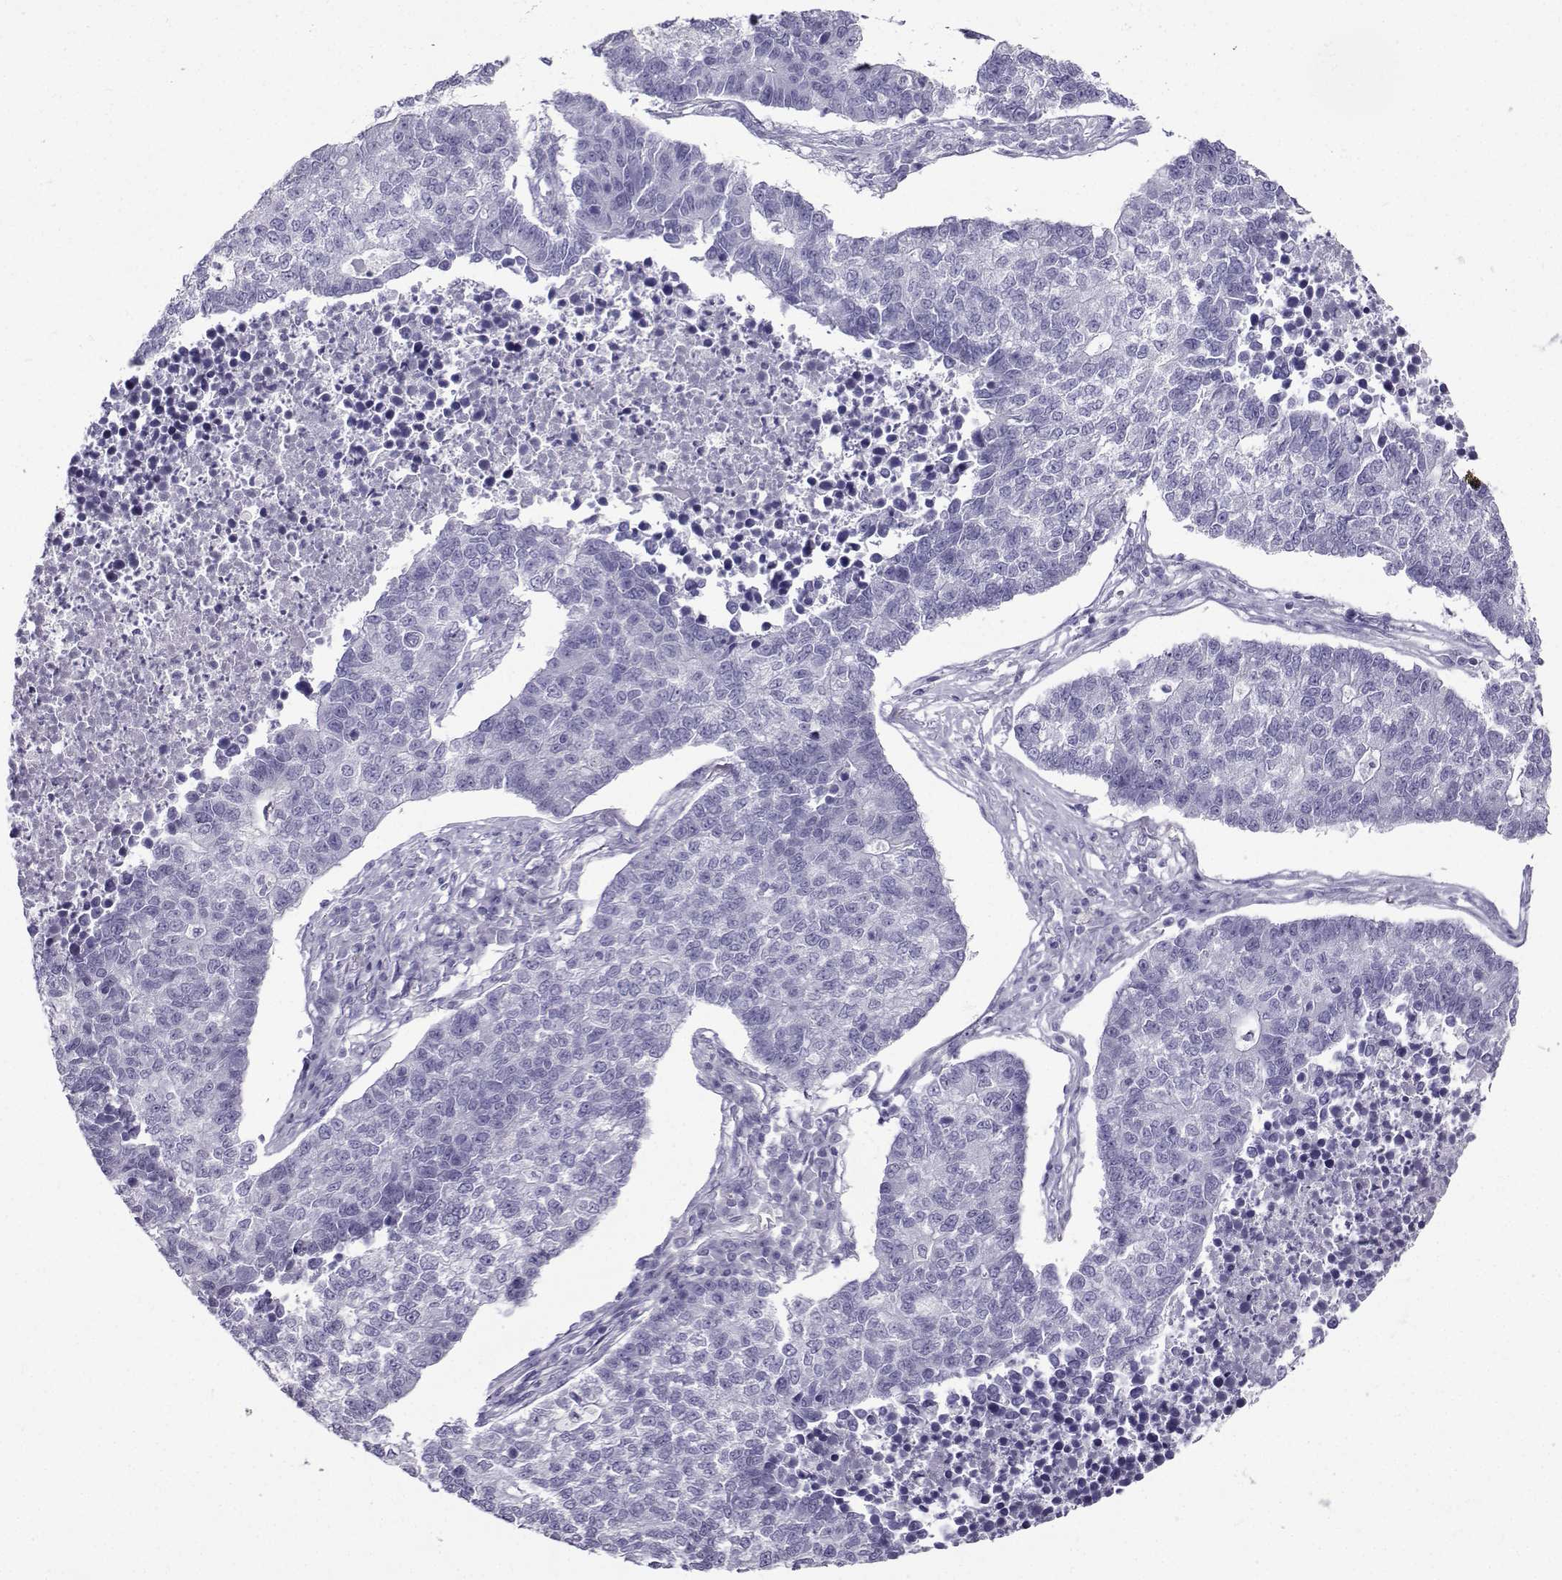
{"staining": {"intensity": "negative", "quantity": "none", "location": "none"}, "tissue": "lung cancer", "cell_type": "Tumor cells", "image_type": "cancer", "snomed": [{"axis": "morphology", "description": "Adenocarcinoma, NOS"}, {"axis": "topography", "description": "Lung"}], "caption": "This is an IHC histopathology image of human lung adenocarcinoma. There is no positivity in tumor cells.", "gene": "CRYBB1", "patient": {"sex": "male", "age": 57}}